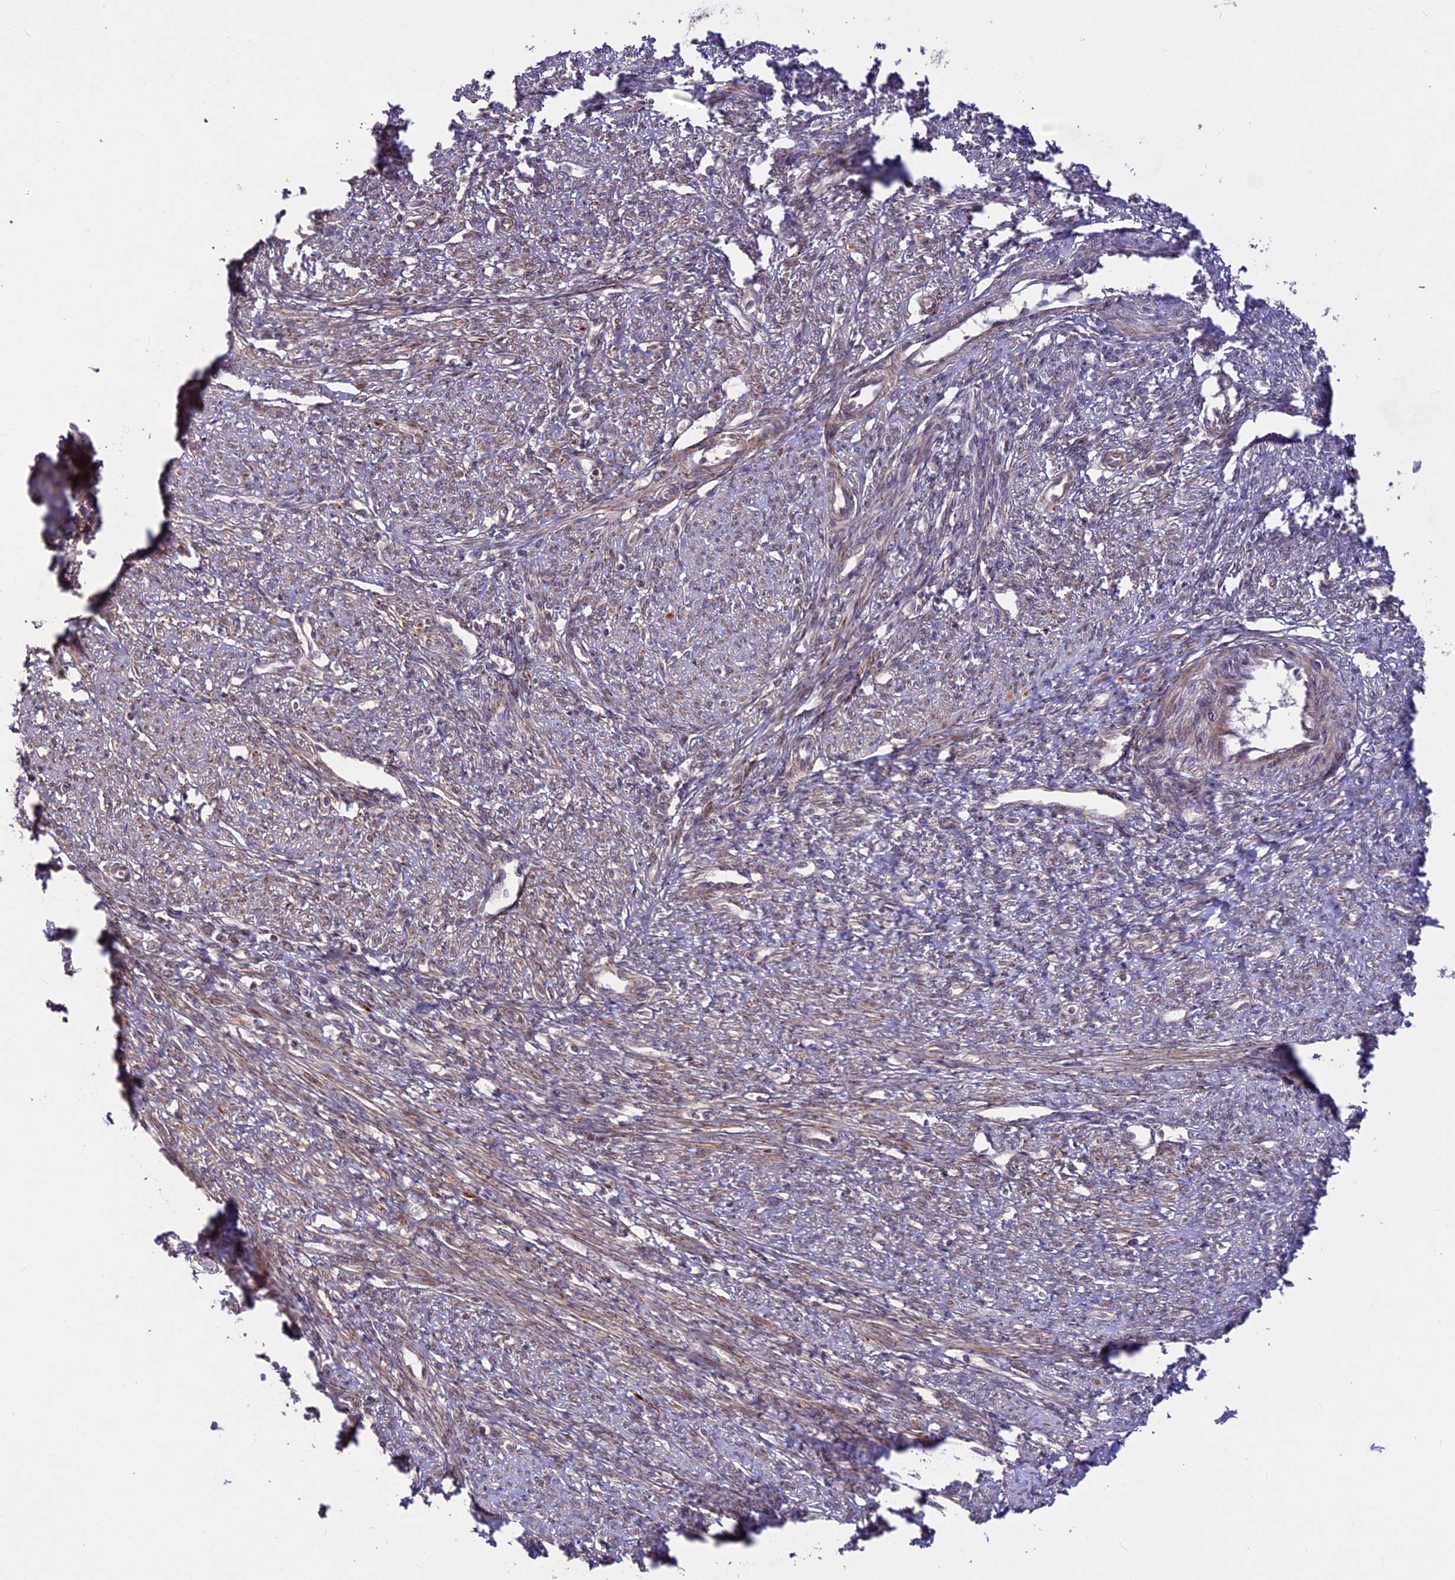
{"staining": {"intensity": "moderate", "quantity": "25%-75%", "location": "cytoplasmic/membranous,nuclear"}, "tissue": "smooth muscle", "cell_type": "Smooth muscle cells", "image_type": "normal", "snomed": [{"axis": "morphology", "description": "Normal tissue, NOS"}, {"axis": "topography", "description": "Smooth muscle"}, {"axis": "topography", "description": "Uterus"}], "caption": "Immunohistochemical staining of normal smooth muscle reveals medium levels of moderate cytoplasmic/membranous,nuclear expression in approximately 25%-75% of smooth muscle cells. Nuclei are stained in blue.", "gene": "DGKH", "patient": {"sex": "female", "age": 59}}